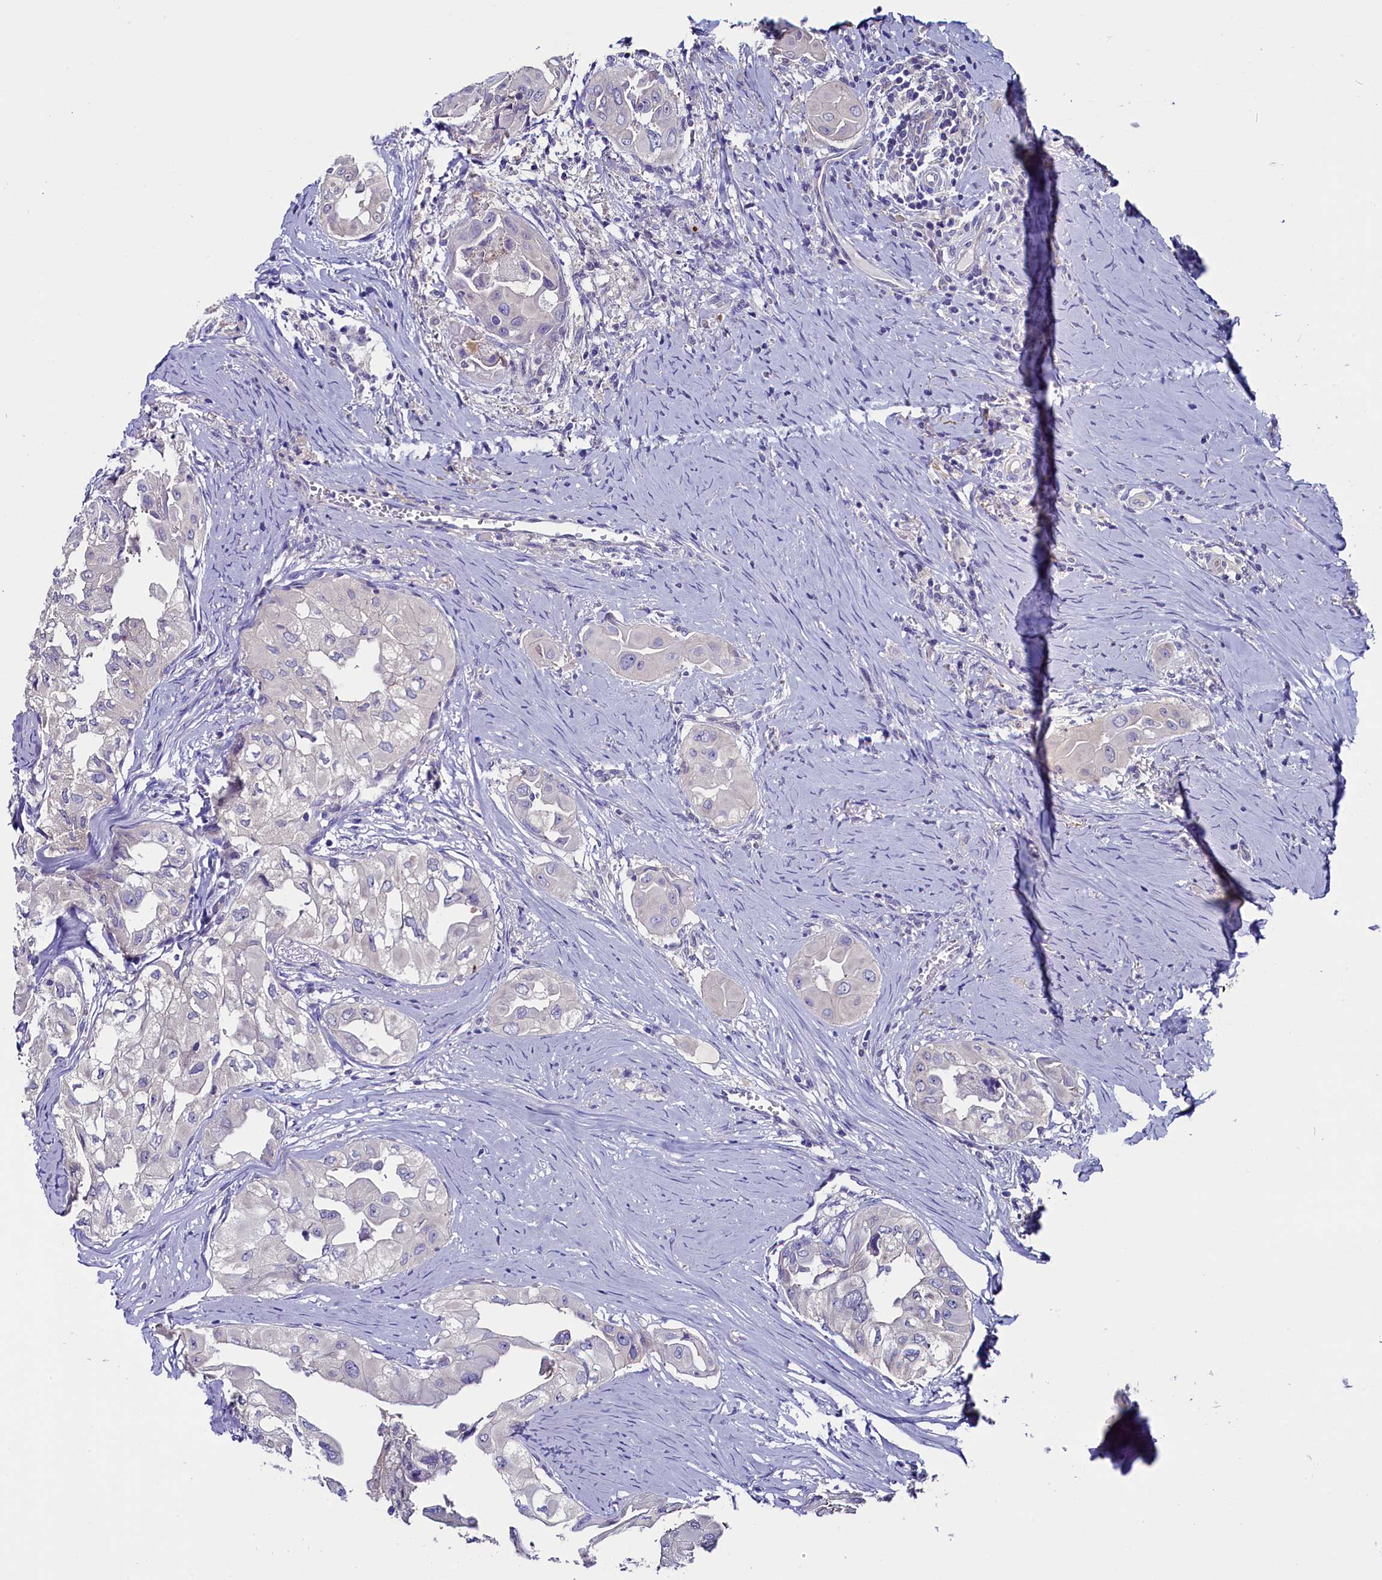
{"staining": {"intensity": "negative", "quantity": "none", "location": "none"}, "tissue": "thyroid cancer", "cell_type": "Tumor cells", "image_type": "cancer", "snomed": [{"axis": "morphology", "description": "Papillary adenocarcinoma, NOS"}, {"axis": "topography", "description": "Thyroid gland"}], "caption": "DAB (3,3'-diaminobenzidine) immunohistochemical staining of thyroid cancer demonstrates no significant staining in tumor cells.", "gene": "CIAPIN1", "patient": {"sex": "female", "age": 59}}